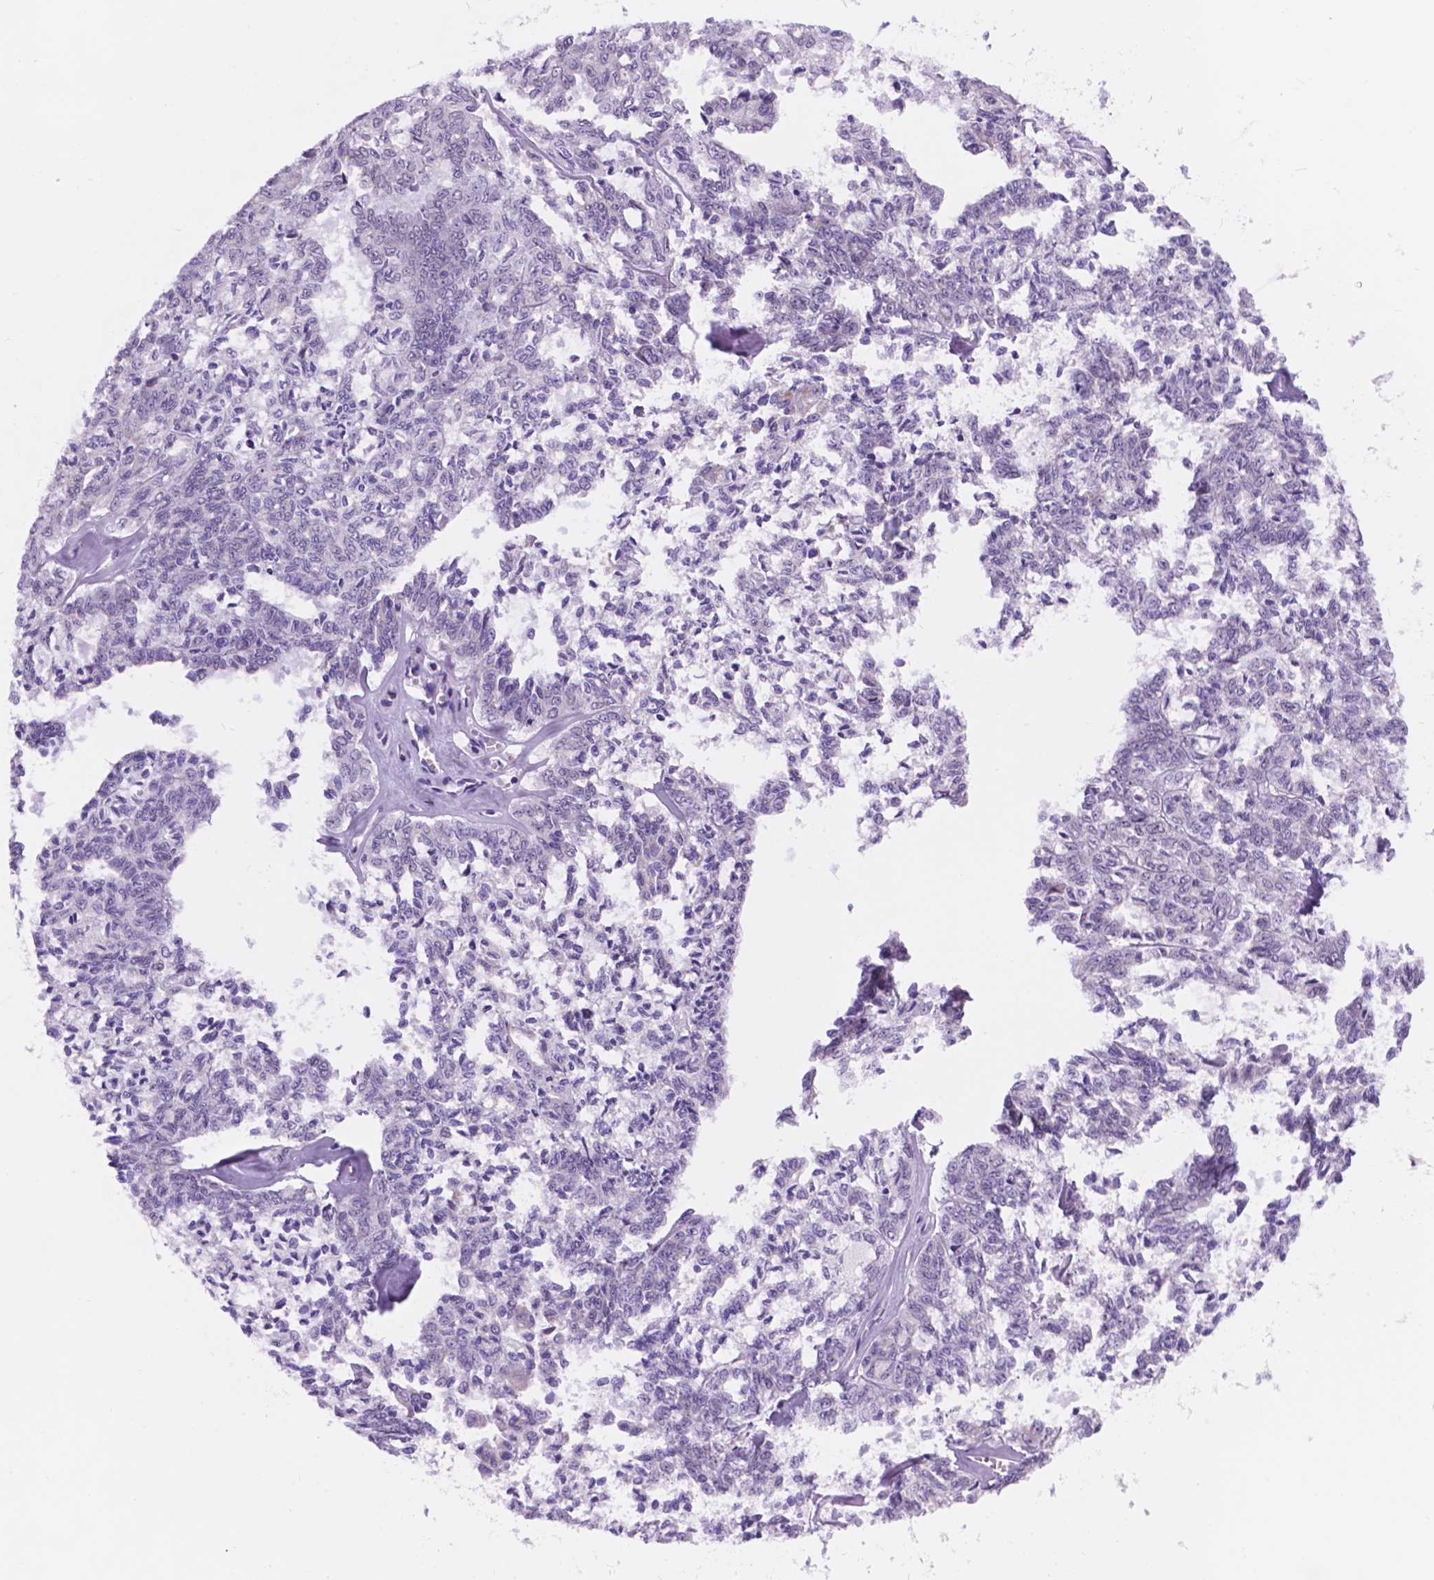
{"staining": {"intensity": "negative", "quantity": "none", "location": "none"}, "tissue": "ovarian cancer", "cell_type": "Tumor cells", "image_type": "cancer", "snomed": [{"axis": "morphology", "description": "Cystadenocarcinoma, serous, NOS"}, {"axis": "topography", "description": "Ovary"}], "caption": "IHC micrograph of human serous cystadenocarcinoma (ovarian) stained for a protein (brown), which exhibits no expression in tumor cells. The staining was performed using DAB to visualize the protein expression in brown, while the nuclei were stained in blue with hematoxylin (Magnification: 20x).", "gene": "DCC", "patient": {"sex": "female", "age": 71}}